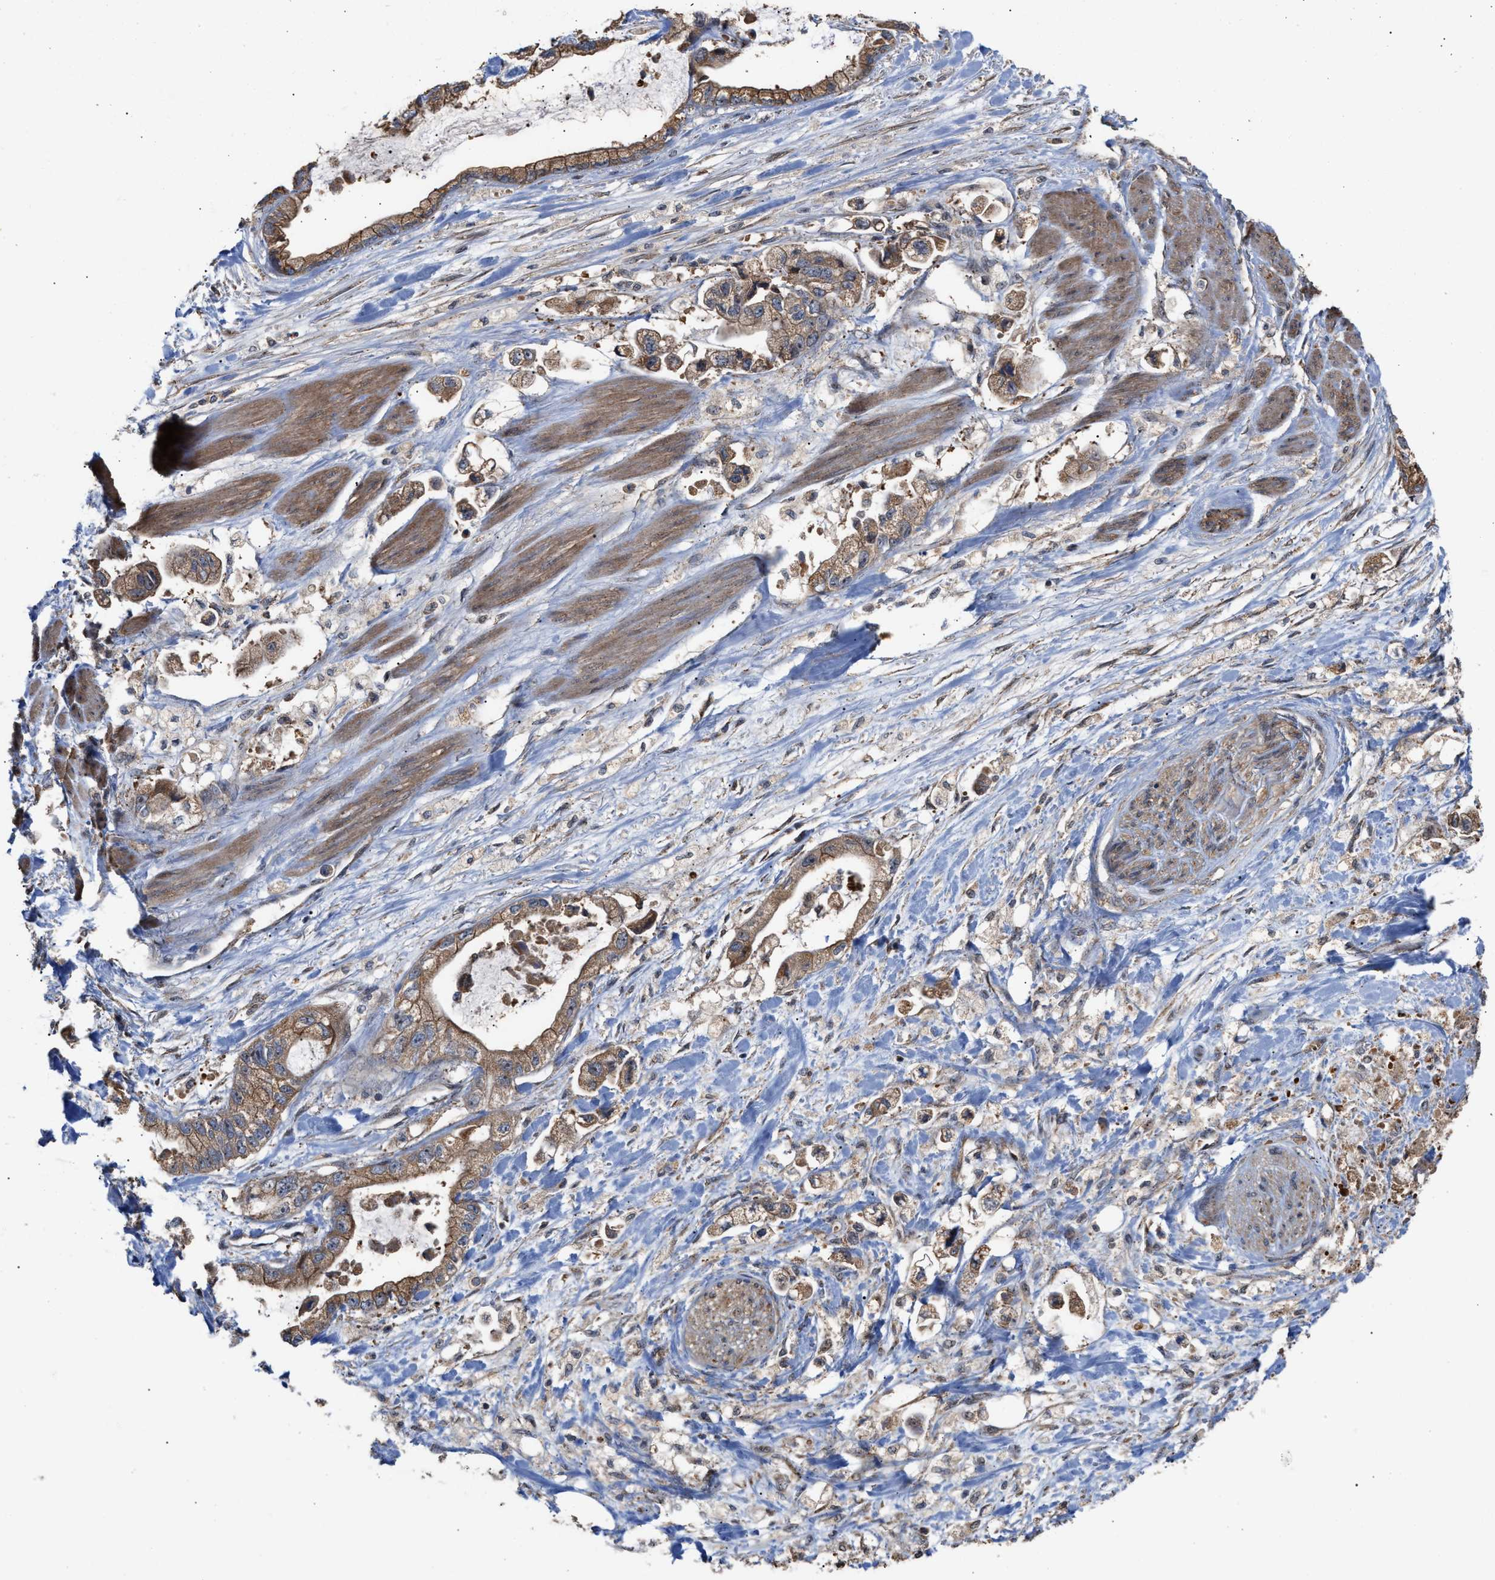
{"staining": {"intensity": "moderate", "quantity": ">75%", "location": "cytoplasmic/membranous"}, "tissue": "stomach cancer", "cell_type": "Tumor cells", "image_type": "cancer", "snomed": [{"axis": "morphology", "description": "Normal tissue, NOS"}, {"axis": "morphology", "description": "Adenocarcinoma, NOS"}, {"axis": "topography", "description": "Stomach"}], "caption": "Moderate cytoplasmic/membranous positivity for a protein is identified in approximately >75% of tumor cells of stomach cancer (adenocarcinoma) using IHC.", "gene": "EXOSC2", "patient": {"sex": "male", "age": 62}}